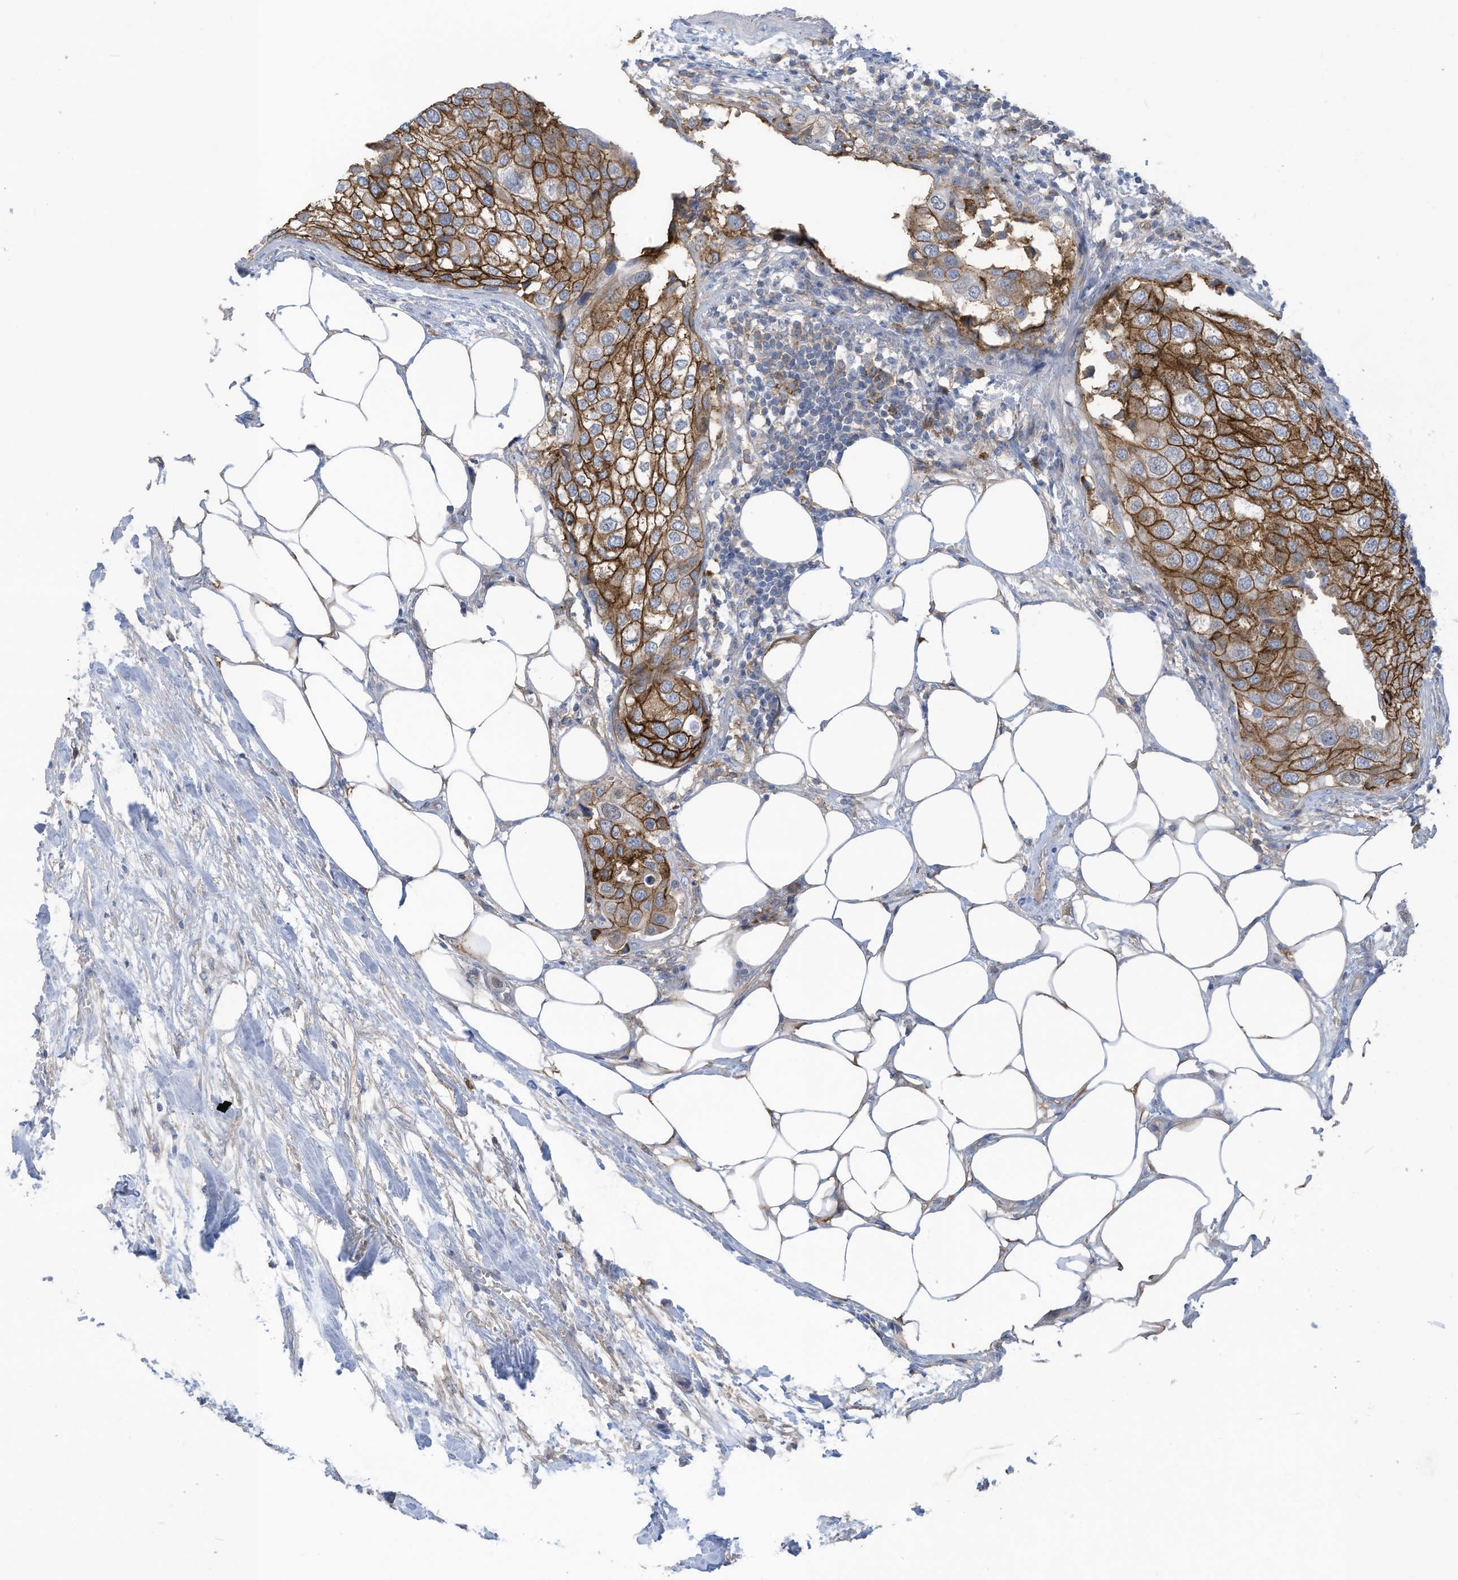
{"staining": {"intensity": "strong", "quantity": ">75%", "location": "cytoplasmic/membranous"}, "tissue": "urothelial cancer", "cell_type": "Tumor cells", "image_type": "cancer", "snomed": [{"axis": "morphology", "description": "Urothelial carcinoma, High grade"}, {"axis": "topography", "description": "Urinary bladder"}], "caption": "The immunohistochemical stain shows strong cytoplasmic/membranous expression in tumor cells of high-grade urothelial carcinoma tissue.", "gene": "SLC1A5", "patient": {"sex": "male", "age": 64}}